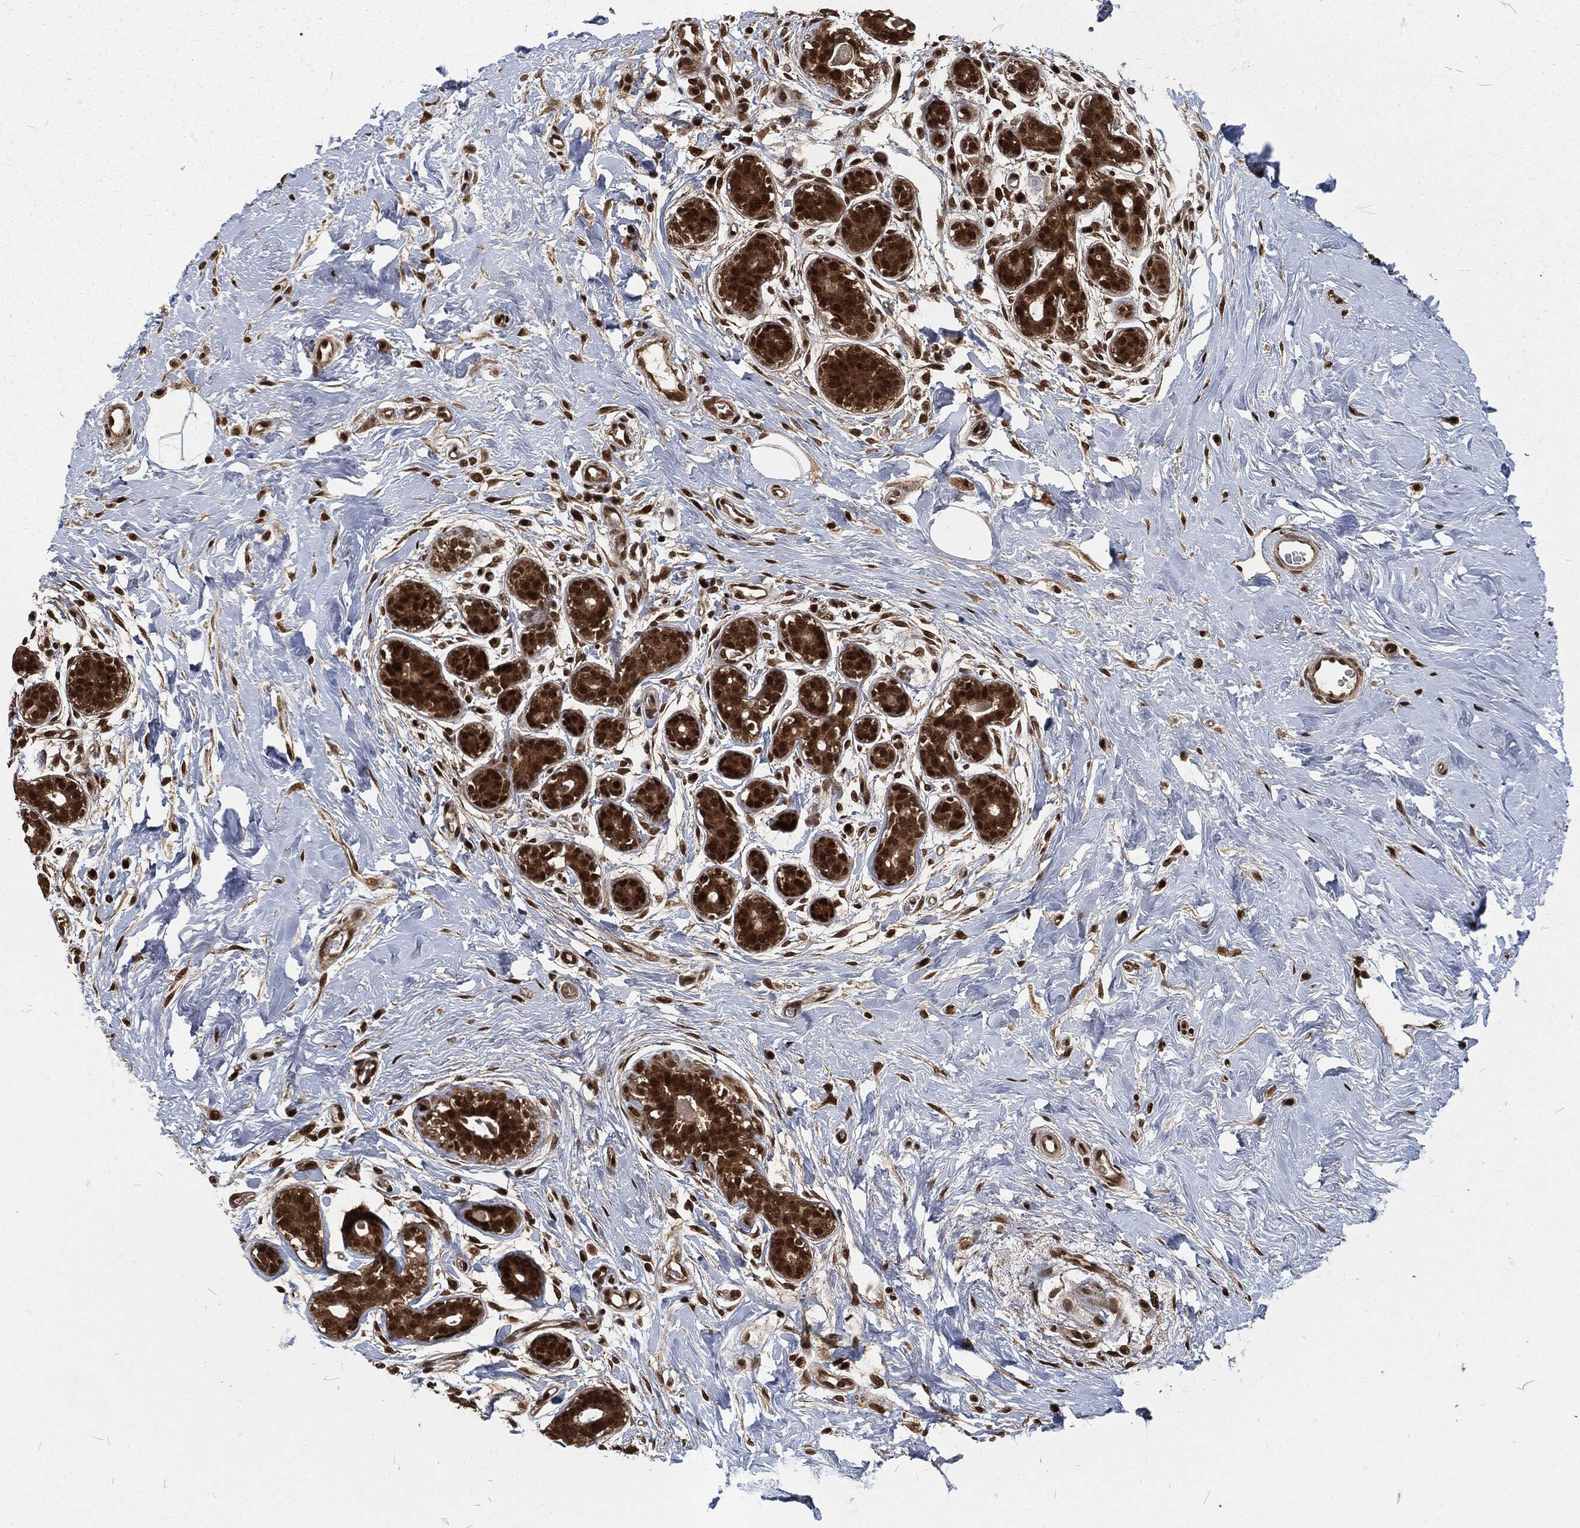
{"staining": {"intensity": "strong", "quantity": ">75%", "location": "nuclear"}, "tissue": "breast", "cell_type": "Adipocytes", "image_type": "normal", "snomed": [{"axis": "morphology", "description": "Normal tissue, NOS"}, {"axis": "topography", "description": "Breast"}], "caption": "A histopathology image of breast stained for a protein demonstrates strong nuclear brown staining in adipocytes. The protein is stained brown, and the nuclei are stained in blue (DAB IHC with brightfield microscopy, high magnification).", "gene": "NGRN", "patient": {"sex": "female", "age": 43}}